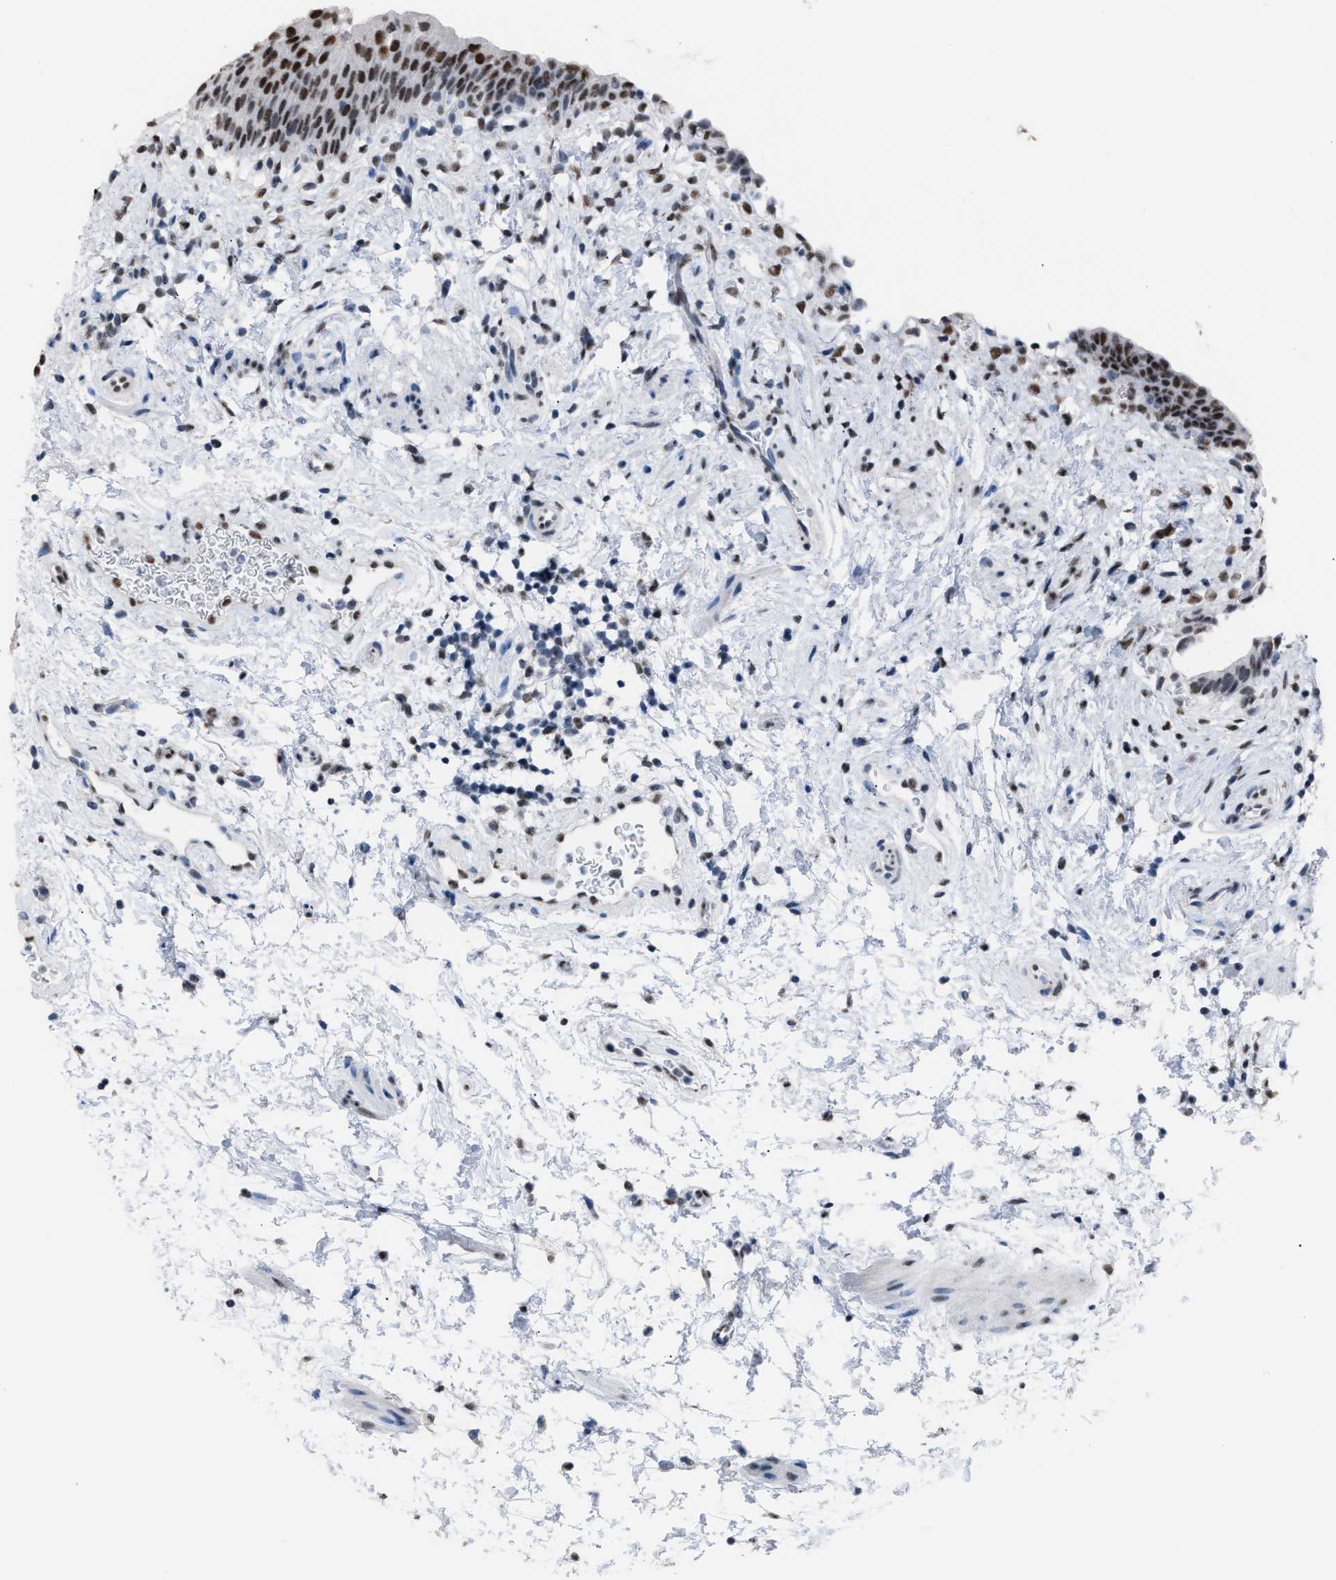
{"staining": {"intensity": "strong", "quantity": ">75%", "location": "nuclear"}, "tissue": "urinary bladder", "cell_type": "Urothelial cells", "image_type": "normal", "snomed": [{"axis": "morphology", "description": "Normal tissue, NOS"}, {"axis": "topography", "description": "Urinary bladder"}], "caption": "Urinary bladder stained with DAB immunohistochemistry demonstrates high levels of strong nuclear expression in about >75% of urothelial cells. (DAB IHC, brown staining for protein, blue staining for nuclei).", "gene": "CCAR2", "patient": {"sex": "male", "age": 37}}